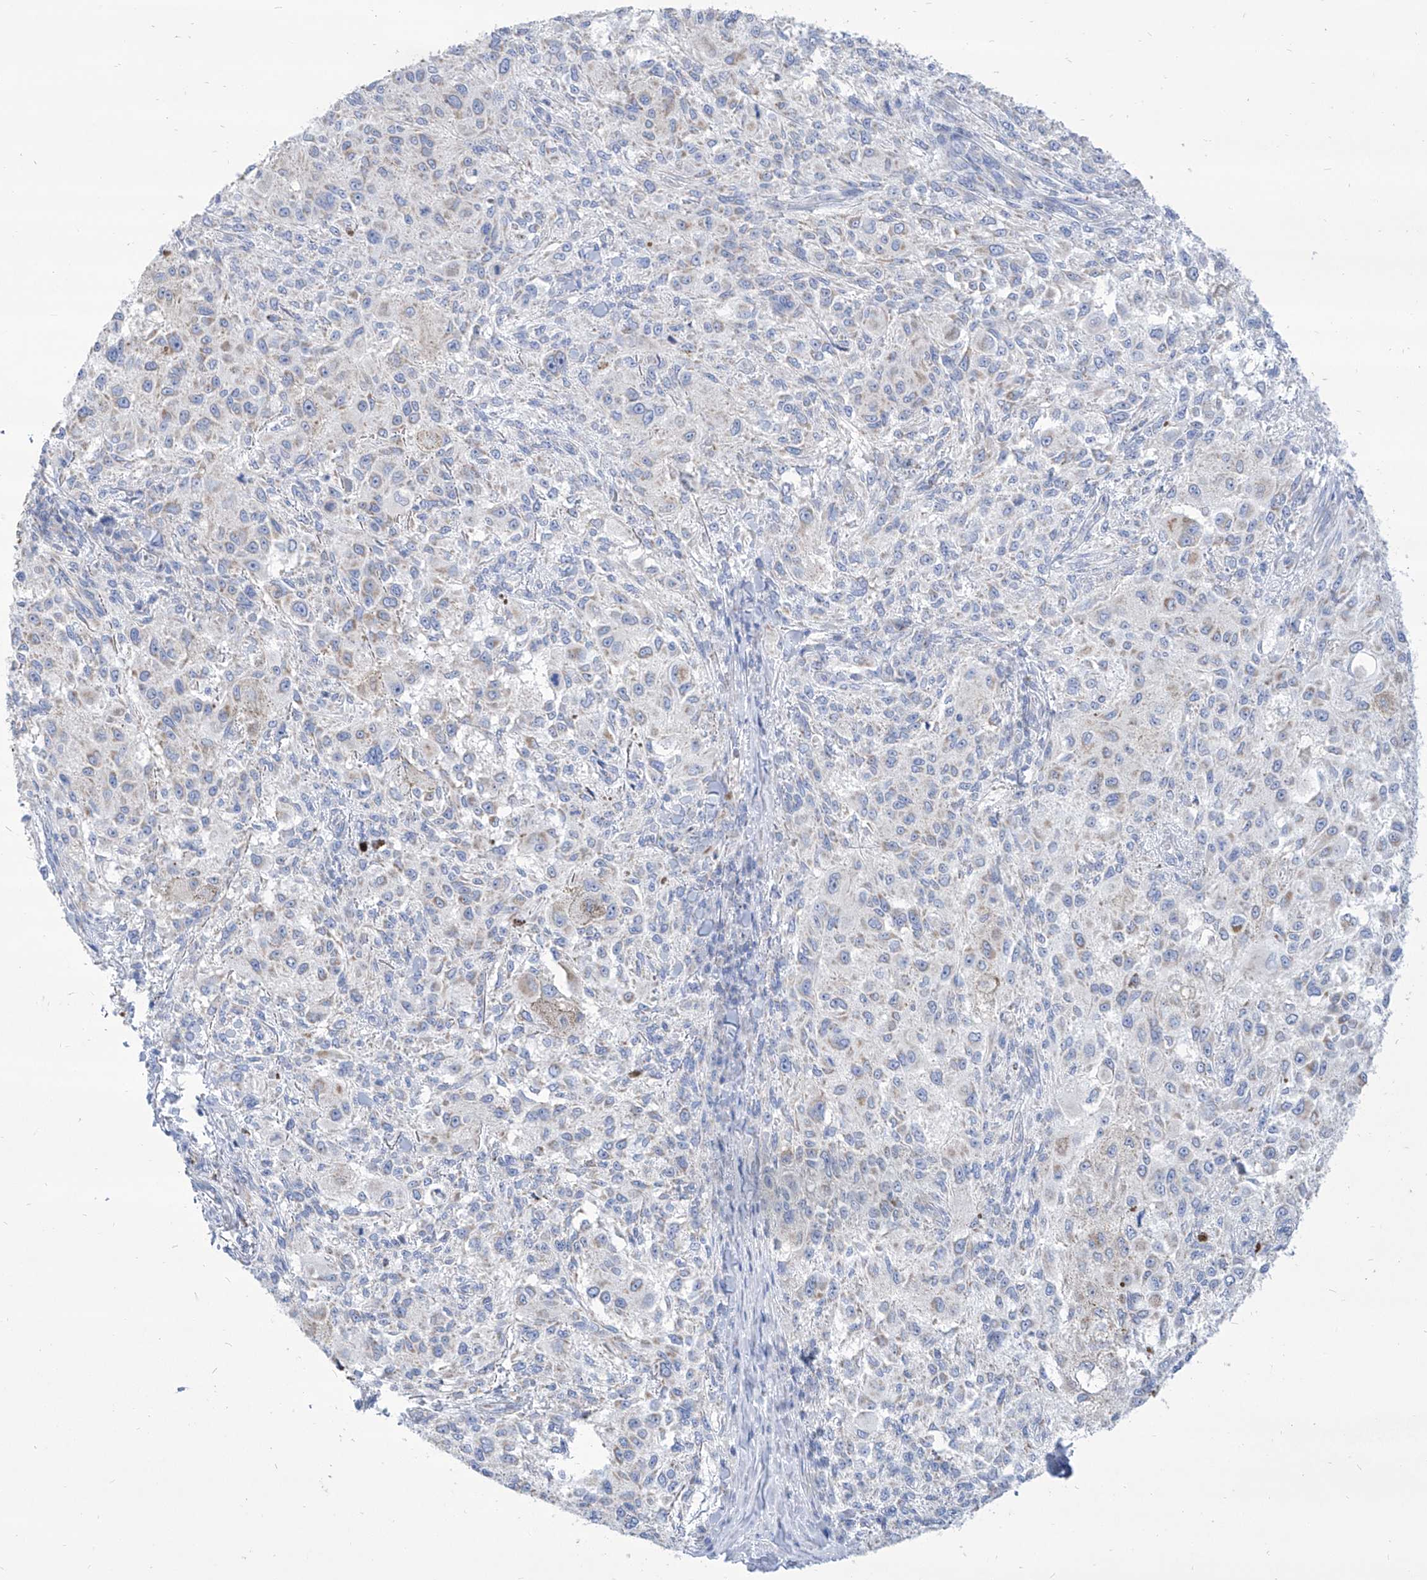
{"staining": {"intensity": "negative", "quantity": "none", "location": "none"}, "tissue": "melanoma", "cell_type": "Tumor cells", "image_type": "cancer", "snomed": [{"axis": "morphology", "description": "Necrosis, NOS"}, {"axis": "morphology", "description": "Malignant melanoma, NOS"}, {"axis": "topography", "description": "Skin"}], "caption": "DAB immunohistochemical staining of malignant melanoma reveals no significant expression in tumor cells.", "gene": "COQ3", "patient": {"sex": "female", "age": 87}}